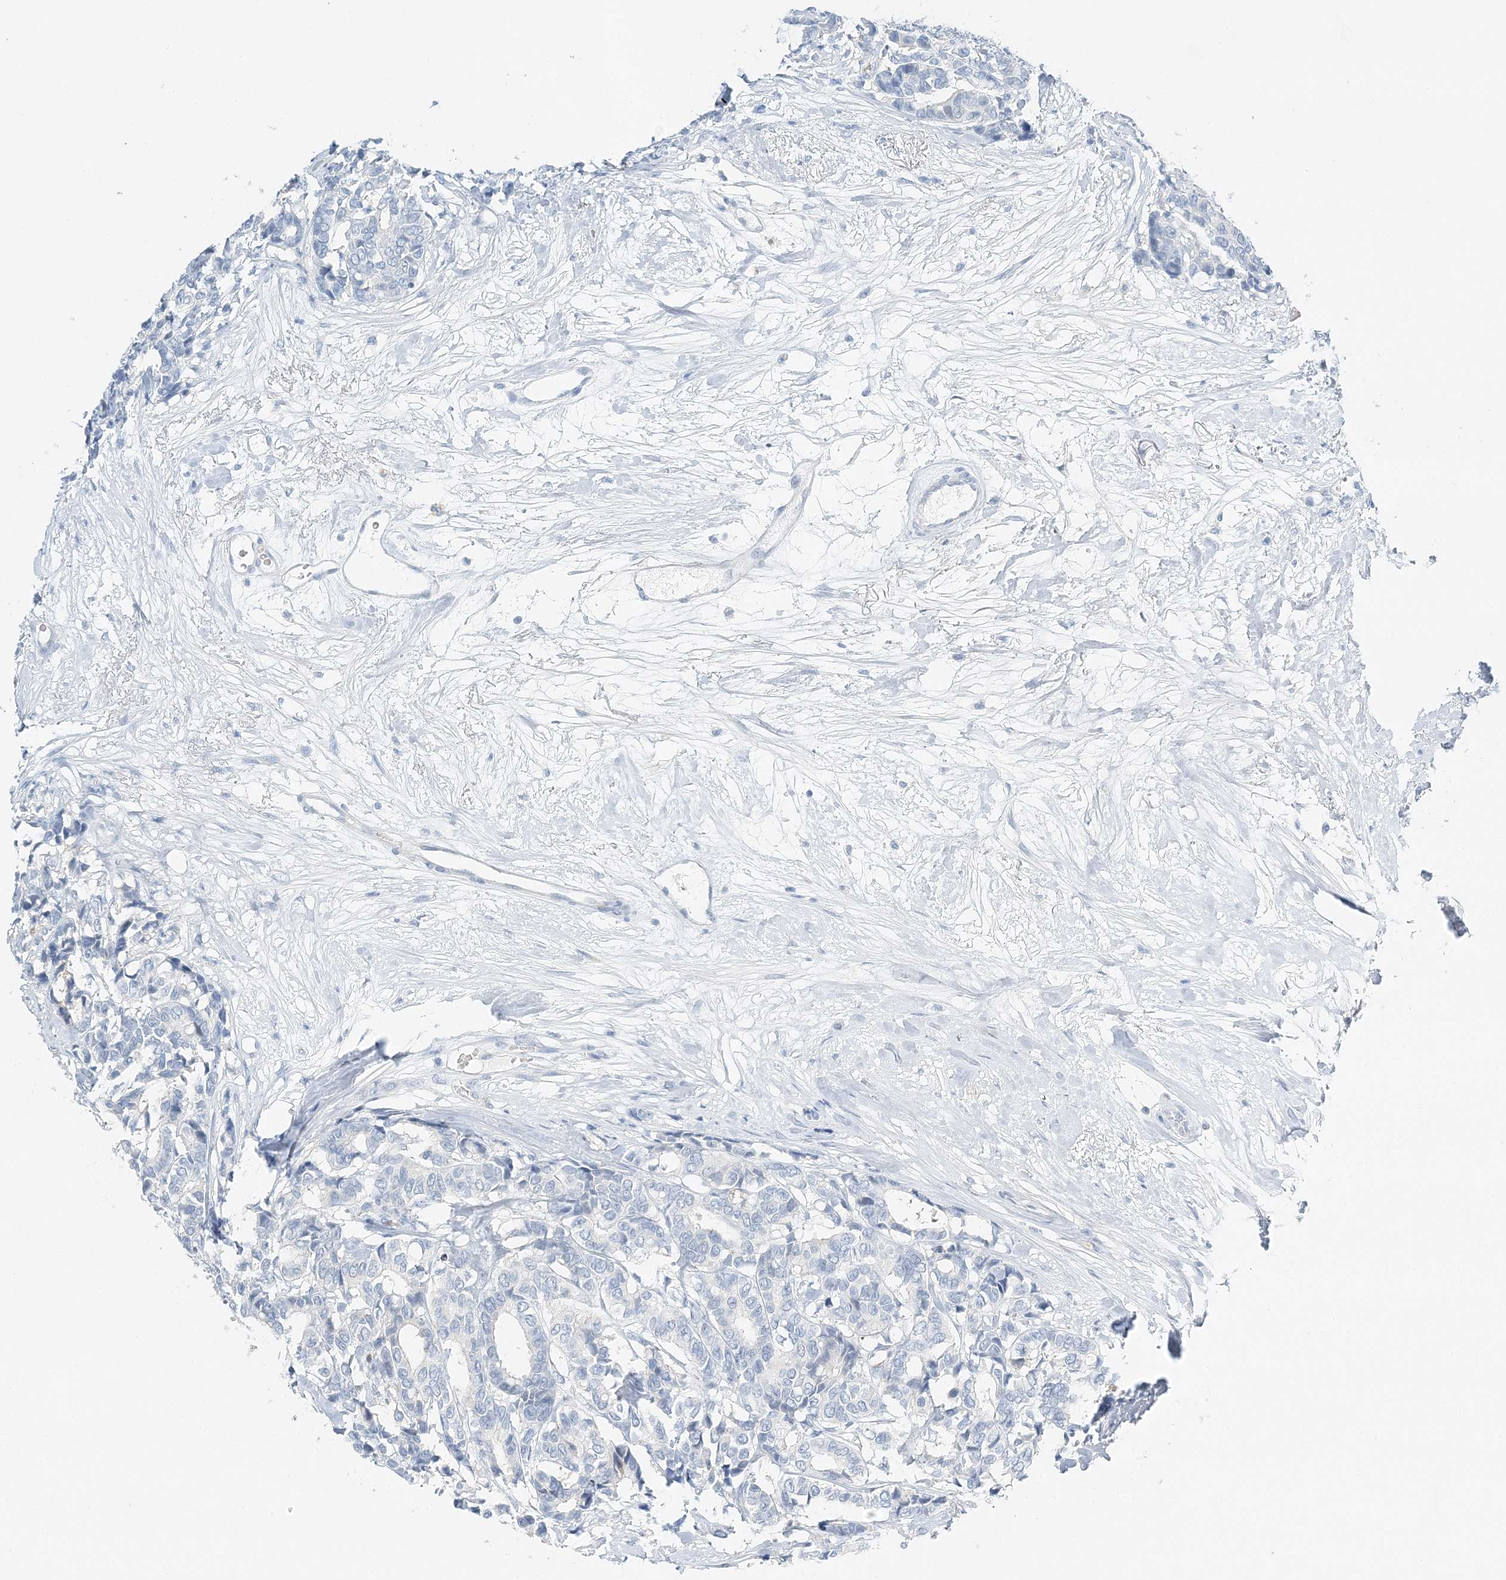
{"staining": {"intensity": "negative", "quantity": "none", "location": "none"}, "tissue": "breast cancer", "cell_type": "Tumor cells", "image_type": "cancer", "snomed": [{"axis": "morphology", "description": "Duct carcinoma"}, {"axis": "topography", "description": "Breast"}], "caption": "Tumor cells show no significant expression in invasive ductal carcinoma (breast).", "gene": "VILL", "patient": {"sex": "female", "age": 87}}